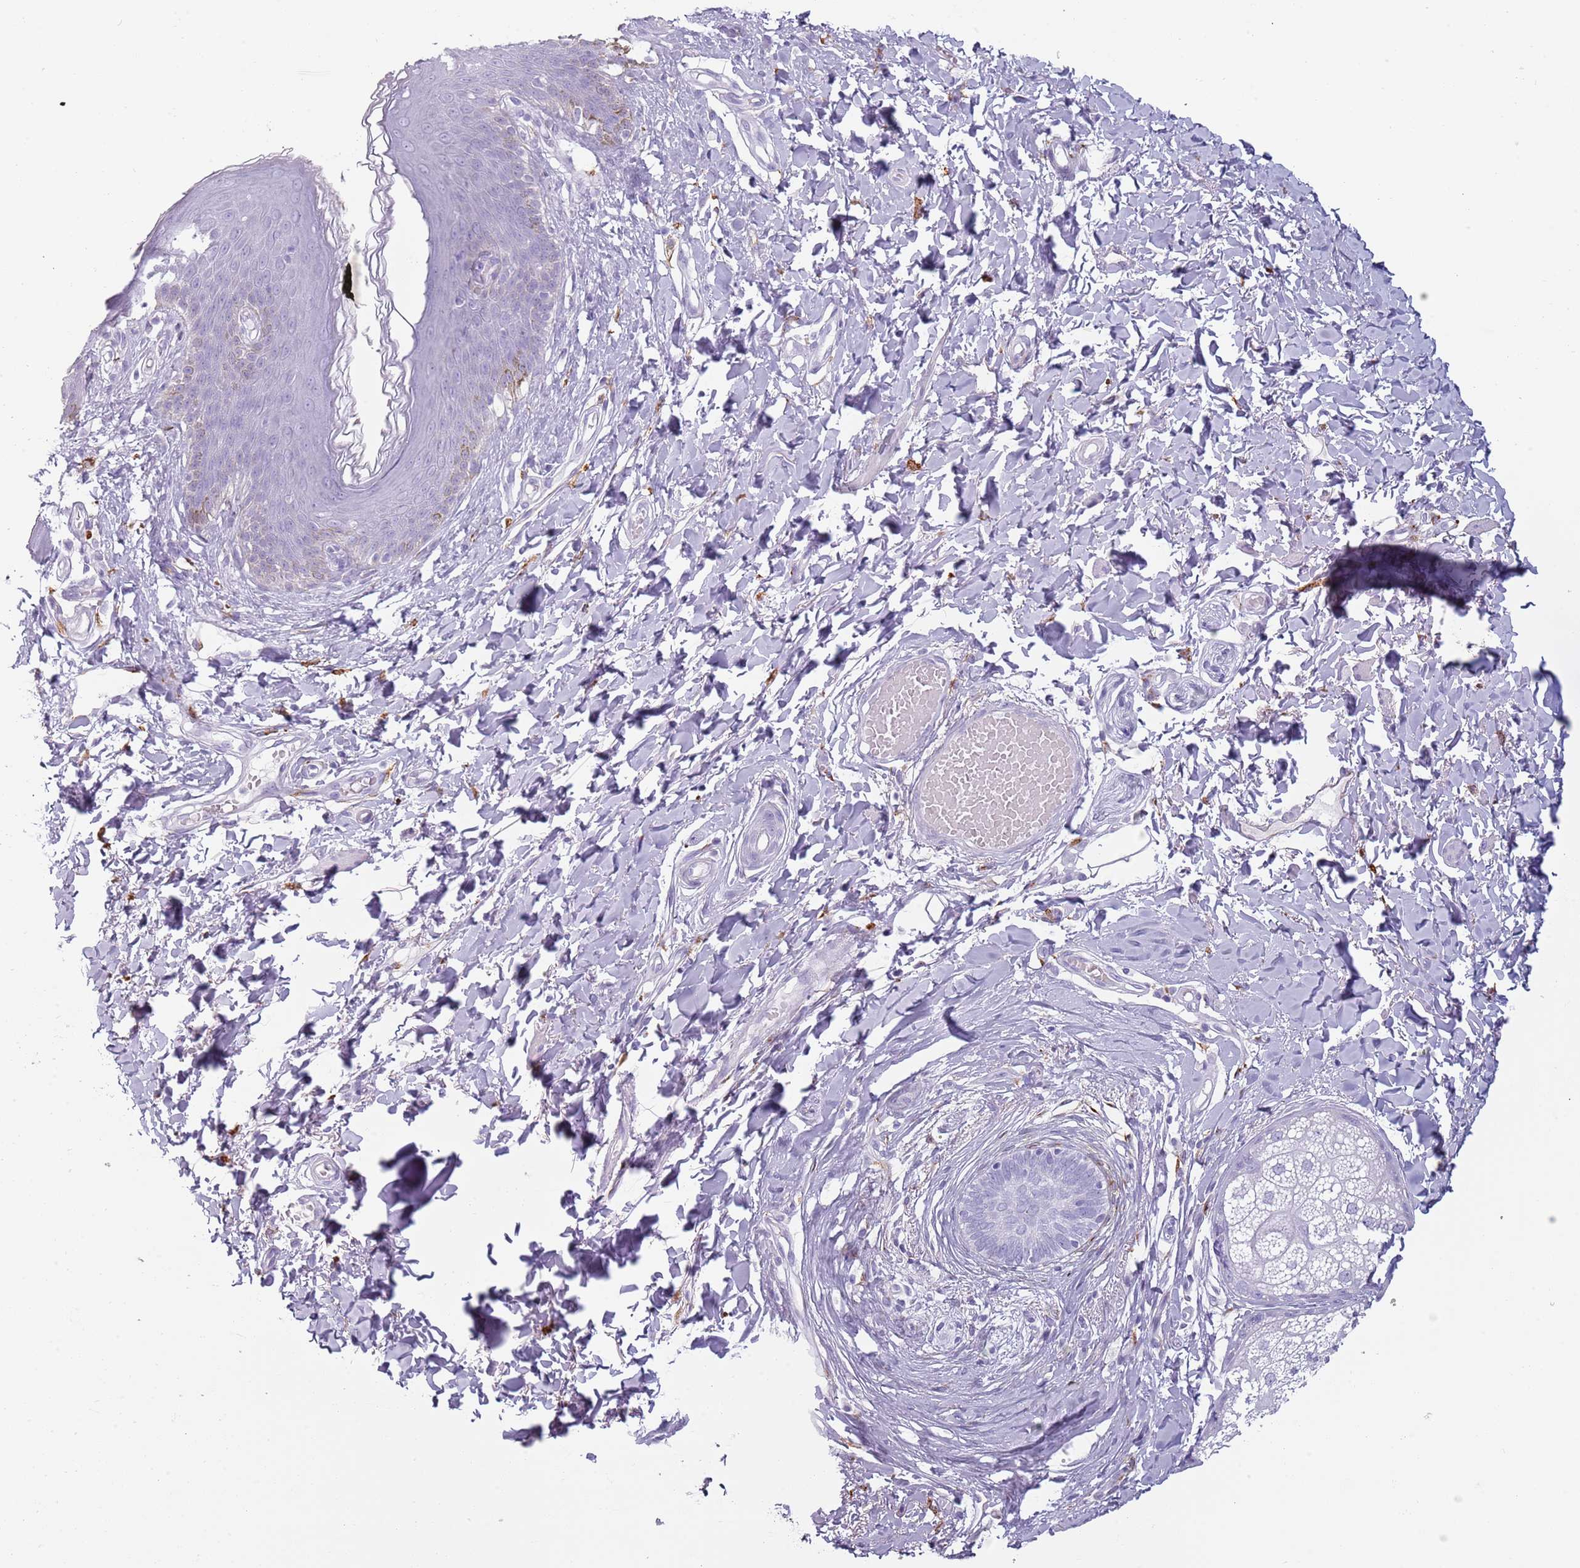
{"staining": {"intensity": "negative", "quantity": "none", "location": "none"}, "tissue": "skin", "cell_type": "Epidermal cells", "image_type": "normal", "snomed": [{"axis": "morphology", "description": "Normal tissue, NOS"}, {"axis": "topography", "description": "Vulva"}], "caption": "Protein analysis of unremarkable skin exhibits no significant expression in epidermal cells. The staining is performed using DAB brown chromogen with nuclei counter-stained in using hematoxylin.", "gene": "COLEC12", "patient": {"sex": "female", "age": 66}}